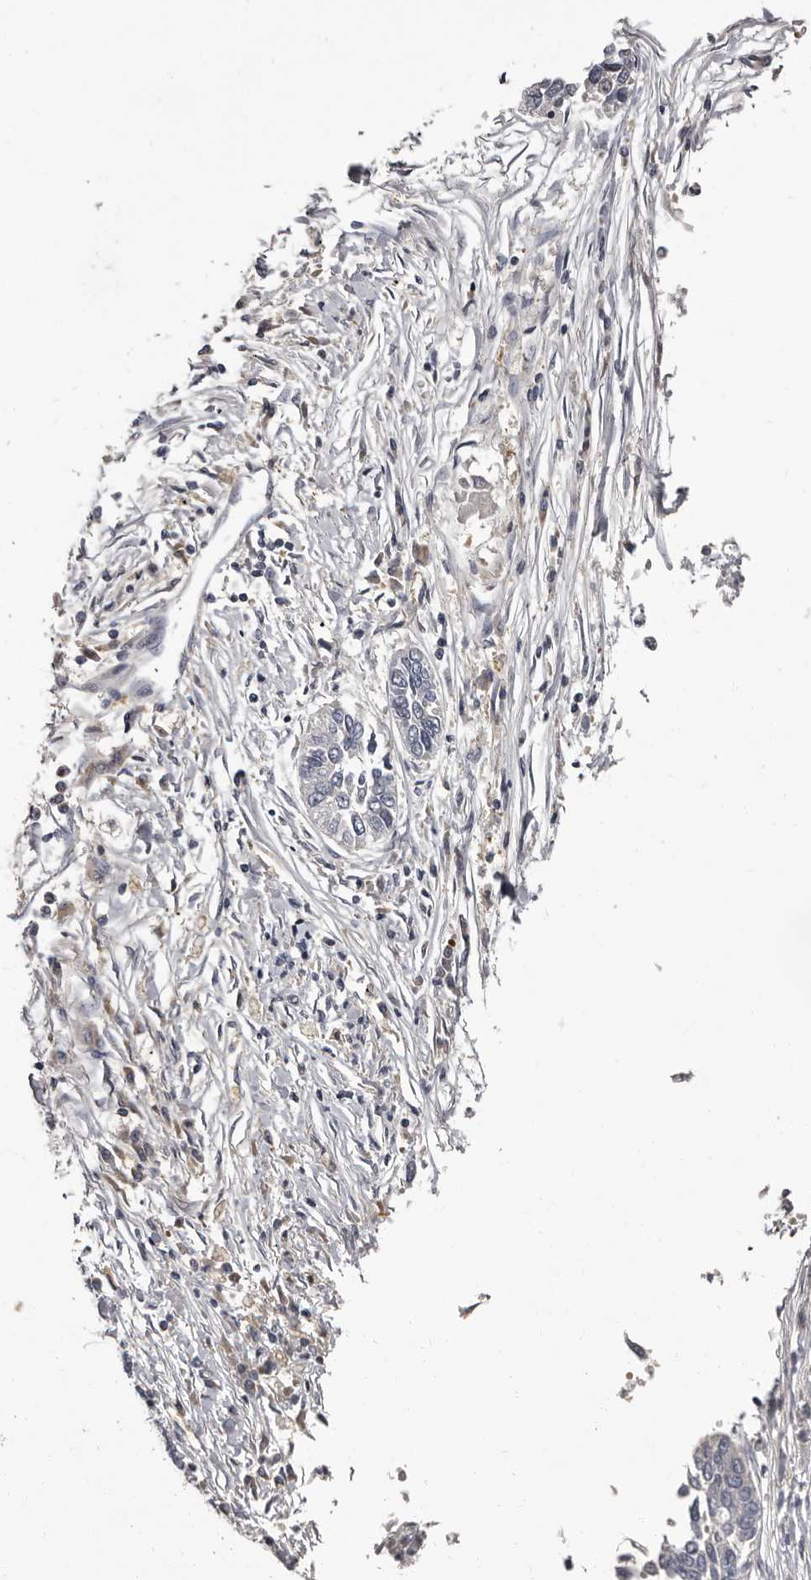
{"staining": {"intensity": "negative", "quantity": "none", "location": "none"}, "tissue": "lung cancer", "cell_type": "Tumor cells", "image_type": "cancer", "snomed": [{"axis": "morphology", "description": "Normal tissue, NOS"}, {"axis": "morphology", "description": "Squamous cell carcinoma, NOS"}, {"axis": "topography", "description": "Cartilage tissue"}, {"axis": "topography", "description": "Bronchus"}, {"axis": "topography", "description": "Lung"}, {"axis": "topography", "description": "Peripheral nerve tissue"}], "caption": "IHC of squamous cell carcinoma (lung) displays no staining in tumor cells.", "gene": "APEH", "patient": {"sex": "female", "age": 49}}